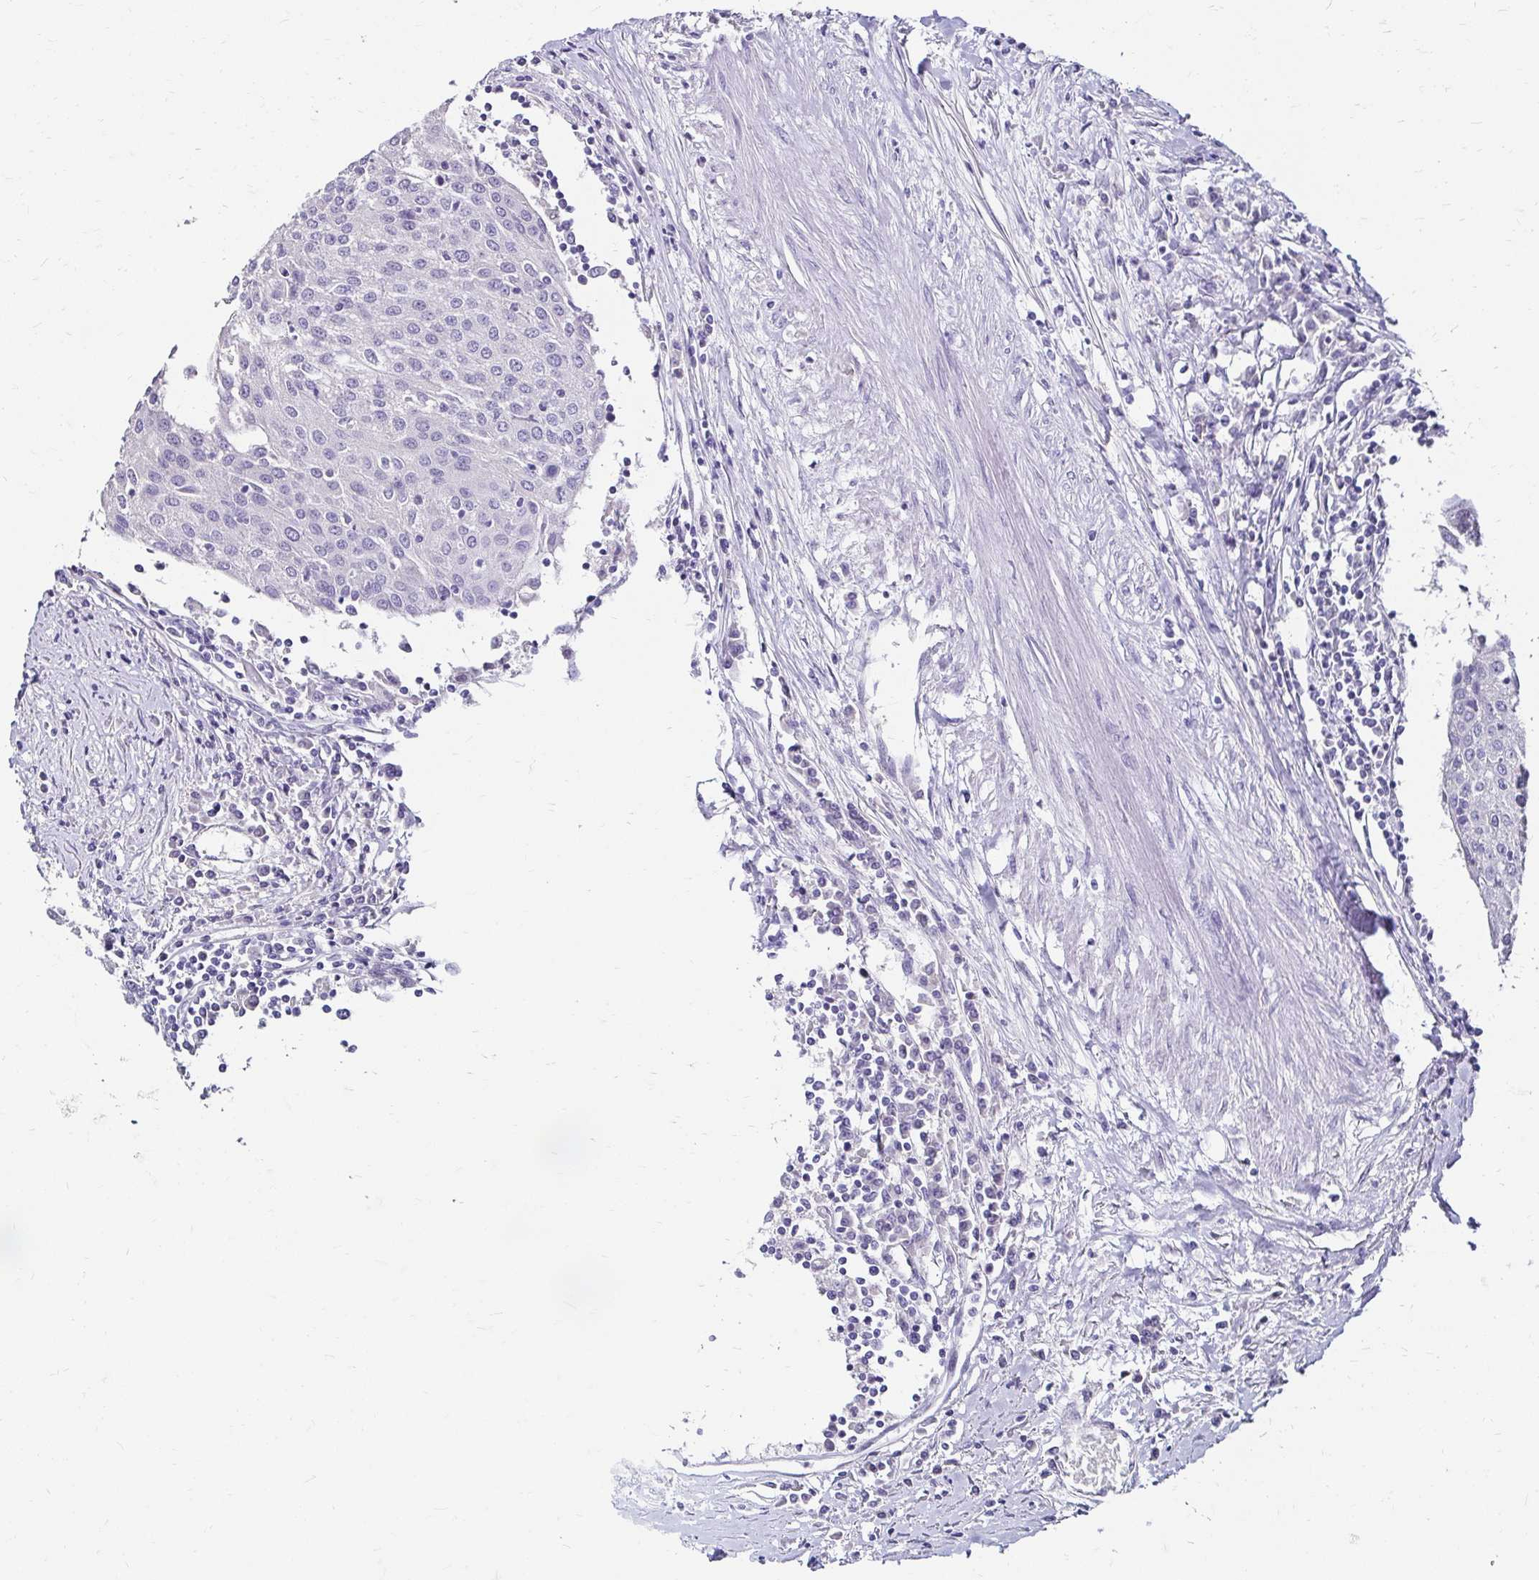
{"staining": {"intensity": "negative", "quantity": "none", "location": "none"}, "tissue": "urothelial cancer", "cell_type": "Tumor cells", "image_type": "cancer", "snomed": [{"axis": "morphology", "description": "Urothelial carcinoma, High grade"}, {"axis": "topography", "description": "Urinary bladder"}], "caption": "Immunohistochemistry (IHC) image of neoplastic tissue: human high-grade urothelial carcinoma stained with DAB (3,3'-diaminobenzidine) displays no significant protein positivity in tumor cells. (Brightfield microscopy of DAB IHC at high magnification).", "gene": "SCG3", "patient": {"sex": "female", "age": 85}}